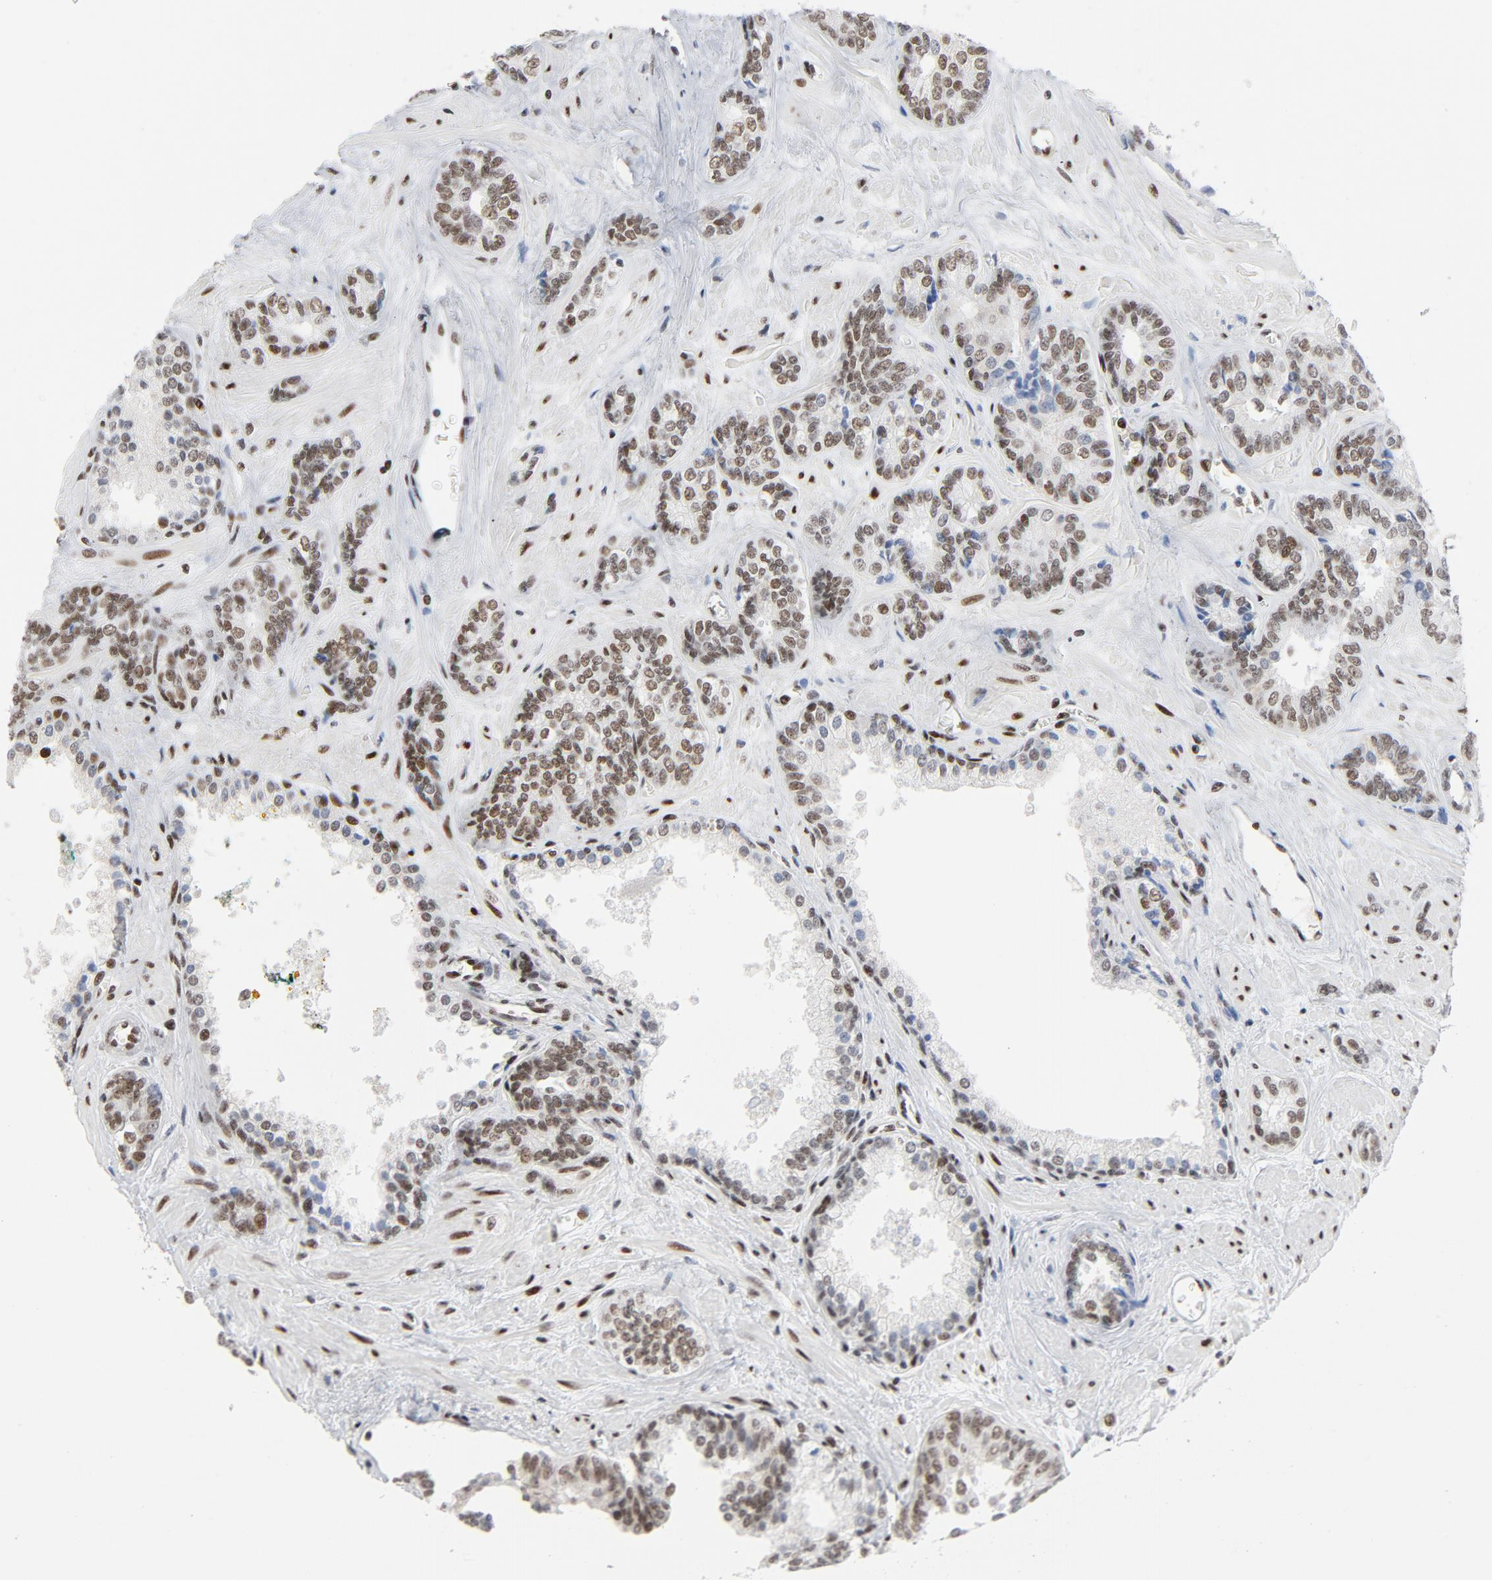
{"staining": {"intensity": "moderate", "quantity": ">75%", "location": "nuclear"}, "tissue": "prostate cancer", "cell_type": "Tumor cells", "image_type": "cancer", "snomed": [{"axis": "morphology", "description": "Adenocarcinoma, High grade"}, {"axis": "topography", "description": "Prostate"}], "caption": "Protein staining of prostate cancer (adenocarcinoma (high-grade)) tissue shows moderate nuclear positivity in approximately >75% of tumor cells. Ihc stains the protein in brown and the nuclei are stained blue.", "gene": "HSF1", "patient": {"sex": "male", "age": 67}}